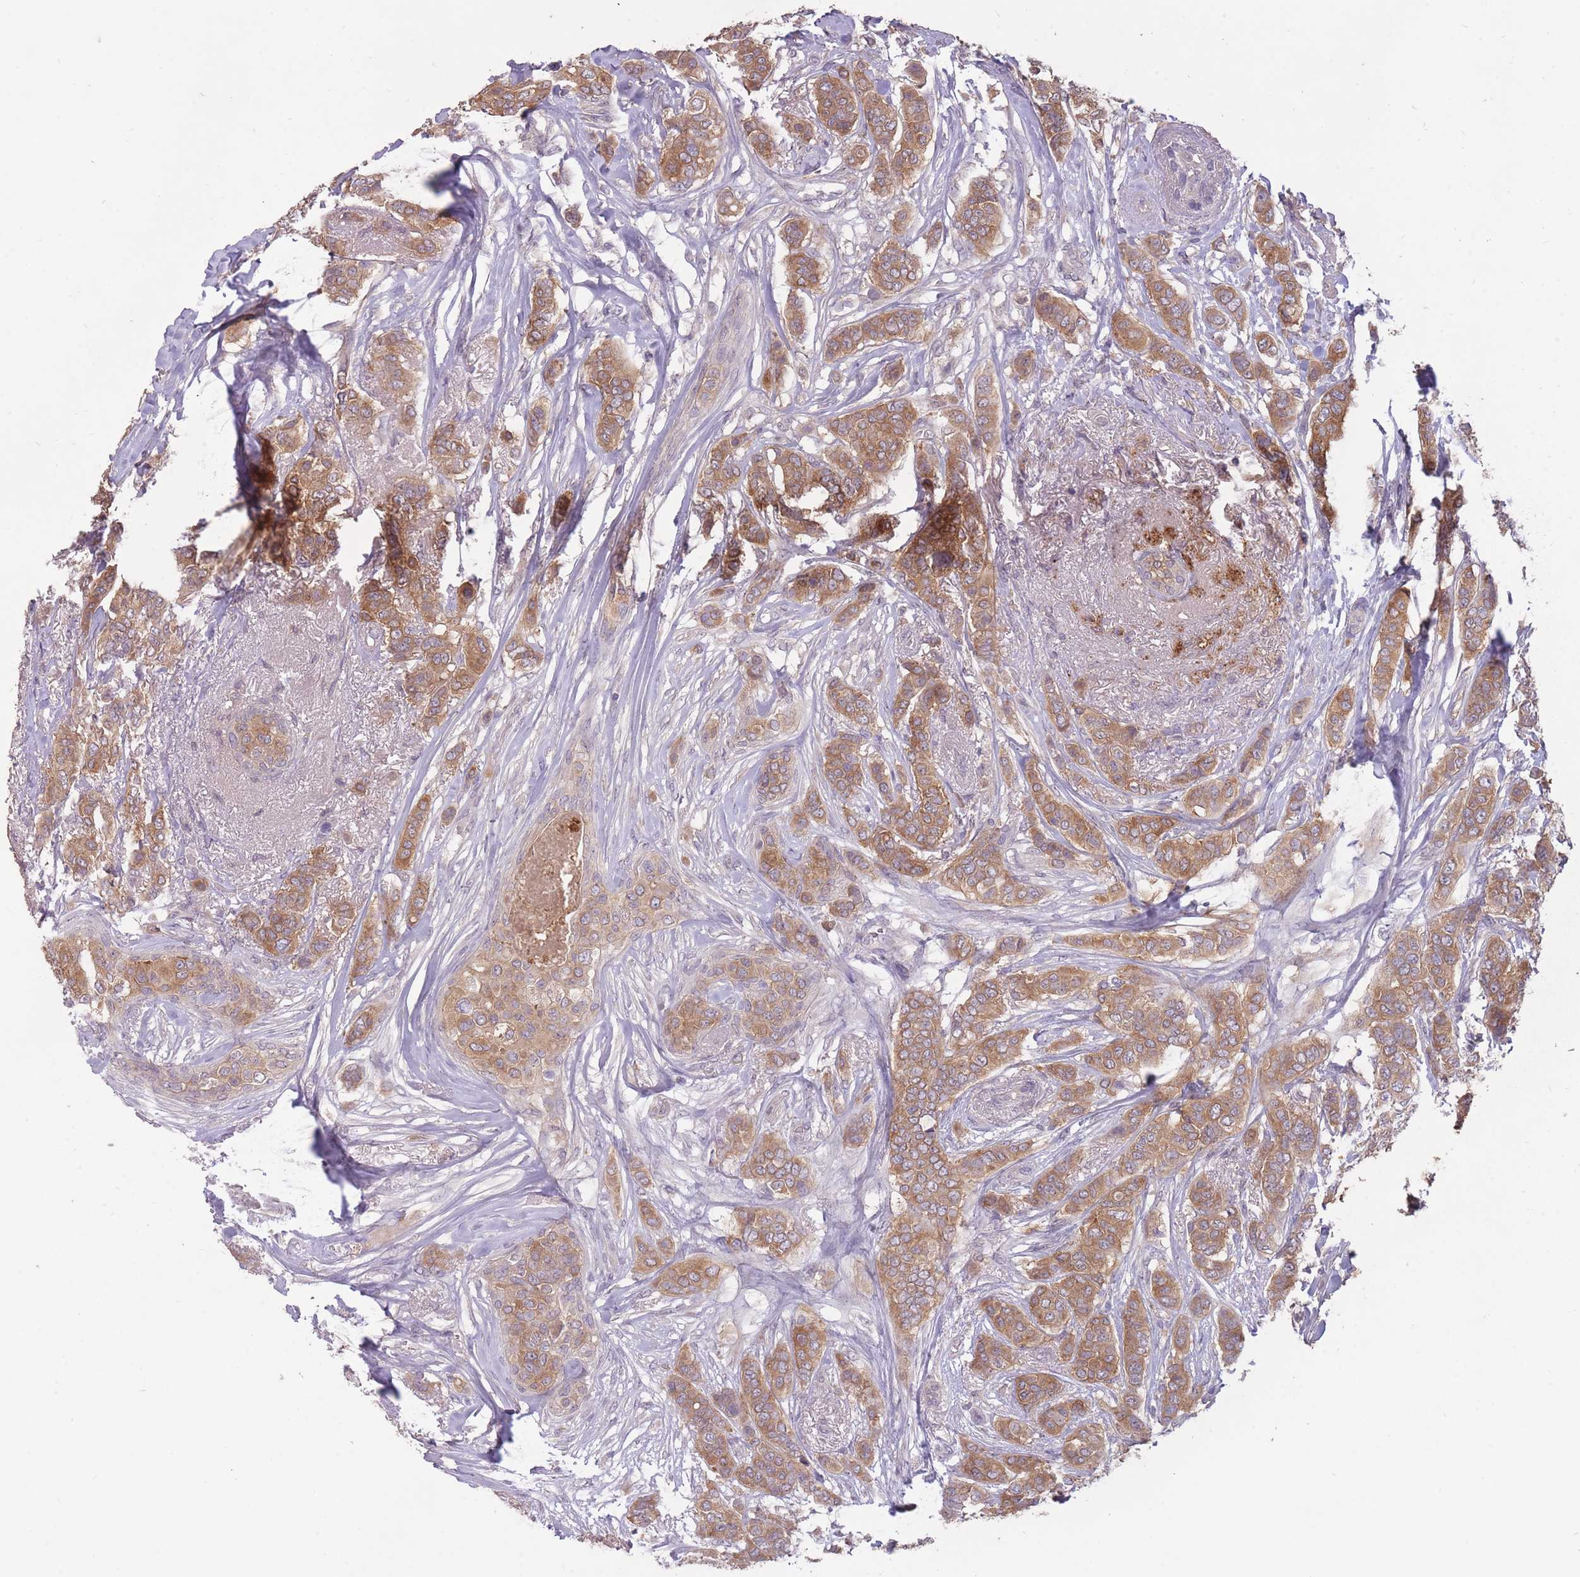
{"staining": {"intensity": "moderate", "quantity": ">75%", "location": "cytoplasmic/membranous"}, "tissue": "breast cancer", "cell_type": "Tumor cells", "image_type": "cancer", "snomed": [{"axis": "morphology", "description": "Lobular carcinoma"}, {"axis": "topography", "description": "Breast"}], "caption": "Immunohistochemistry staining of breast lobular carcinoma, which demonstrates medium levels of moderate cytoplasmic/membranous expression in approximately >75% of tumor cells indicating moderate cytoplasmic/membranous protein expression. The staining was performed using DAB (brown) for protein detection and nuclei were counterstained in hematoxylin (blue).", "gene": "LRATD2", "patient": {"sex": "female", "age": 51}}